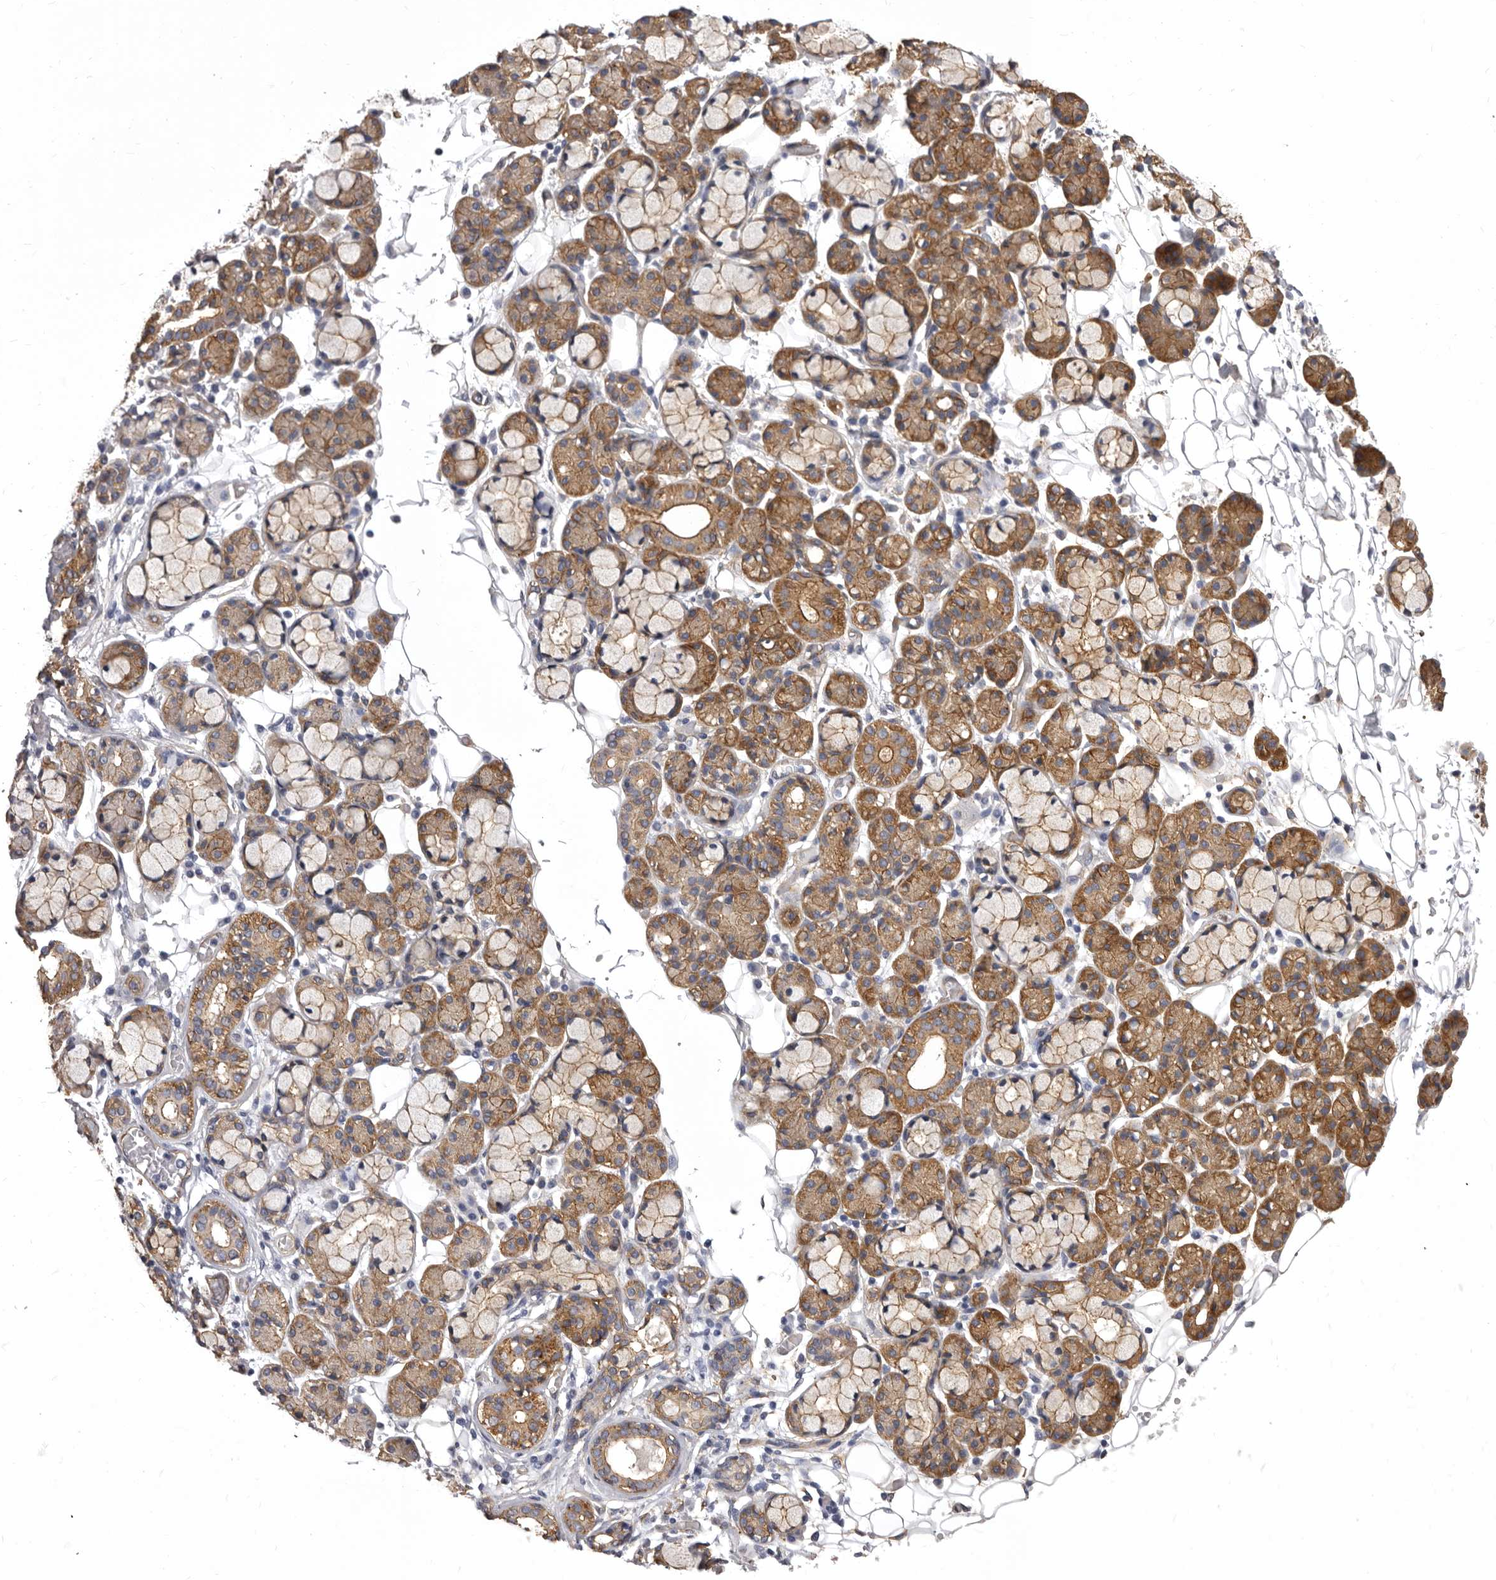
{"staining": {"intensity": "moderate", "quantity": ">75%", "location": "cytoplasmic/membranous"}, "tissue": "salivary gland", "cell_type": "Glandular cells", "image_type": "normal", "snomed": [{"axis": "morphology", "description": "Normal tissue, NOS"}, {"axis": "topography", "description": "Salivary gland"}], "caption": "Immunohistochemistry (IHC) staining of benign salivary gland, which exhibits medium levels of moderate cytoplasmic/membranous positivity in approximately >75% of glandular cells indicating moderate cytoplasmic/membranous protein expression. The staining was performed using DAB (3,3'-diaminobenzidine) (brown) for protein detection and nuclei were counterstained in hematoxylin (blue).", "gene": "ENAH", "patient": {"sex": "male", "age": 63}}